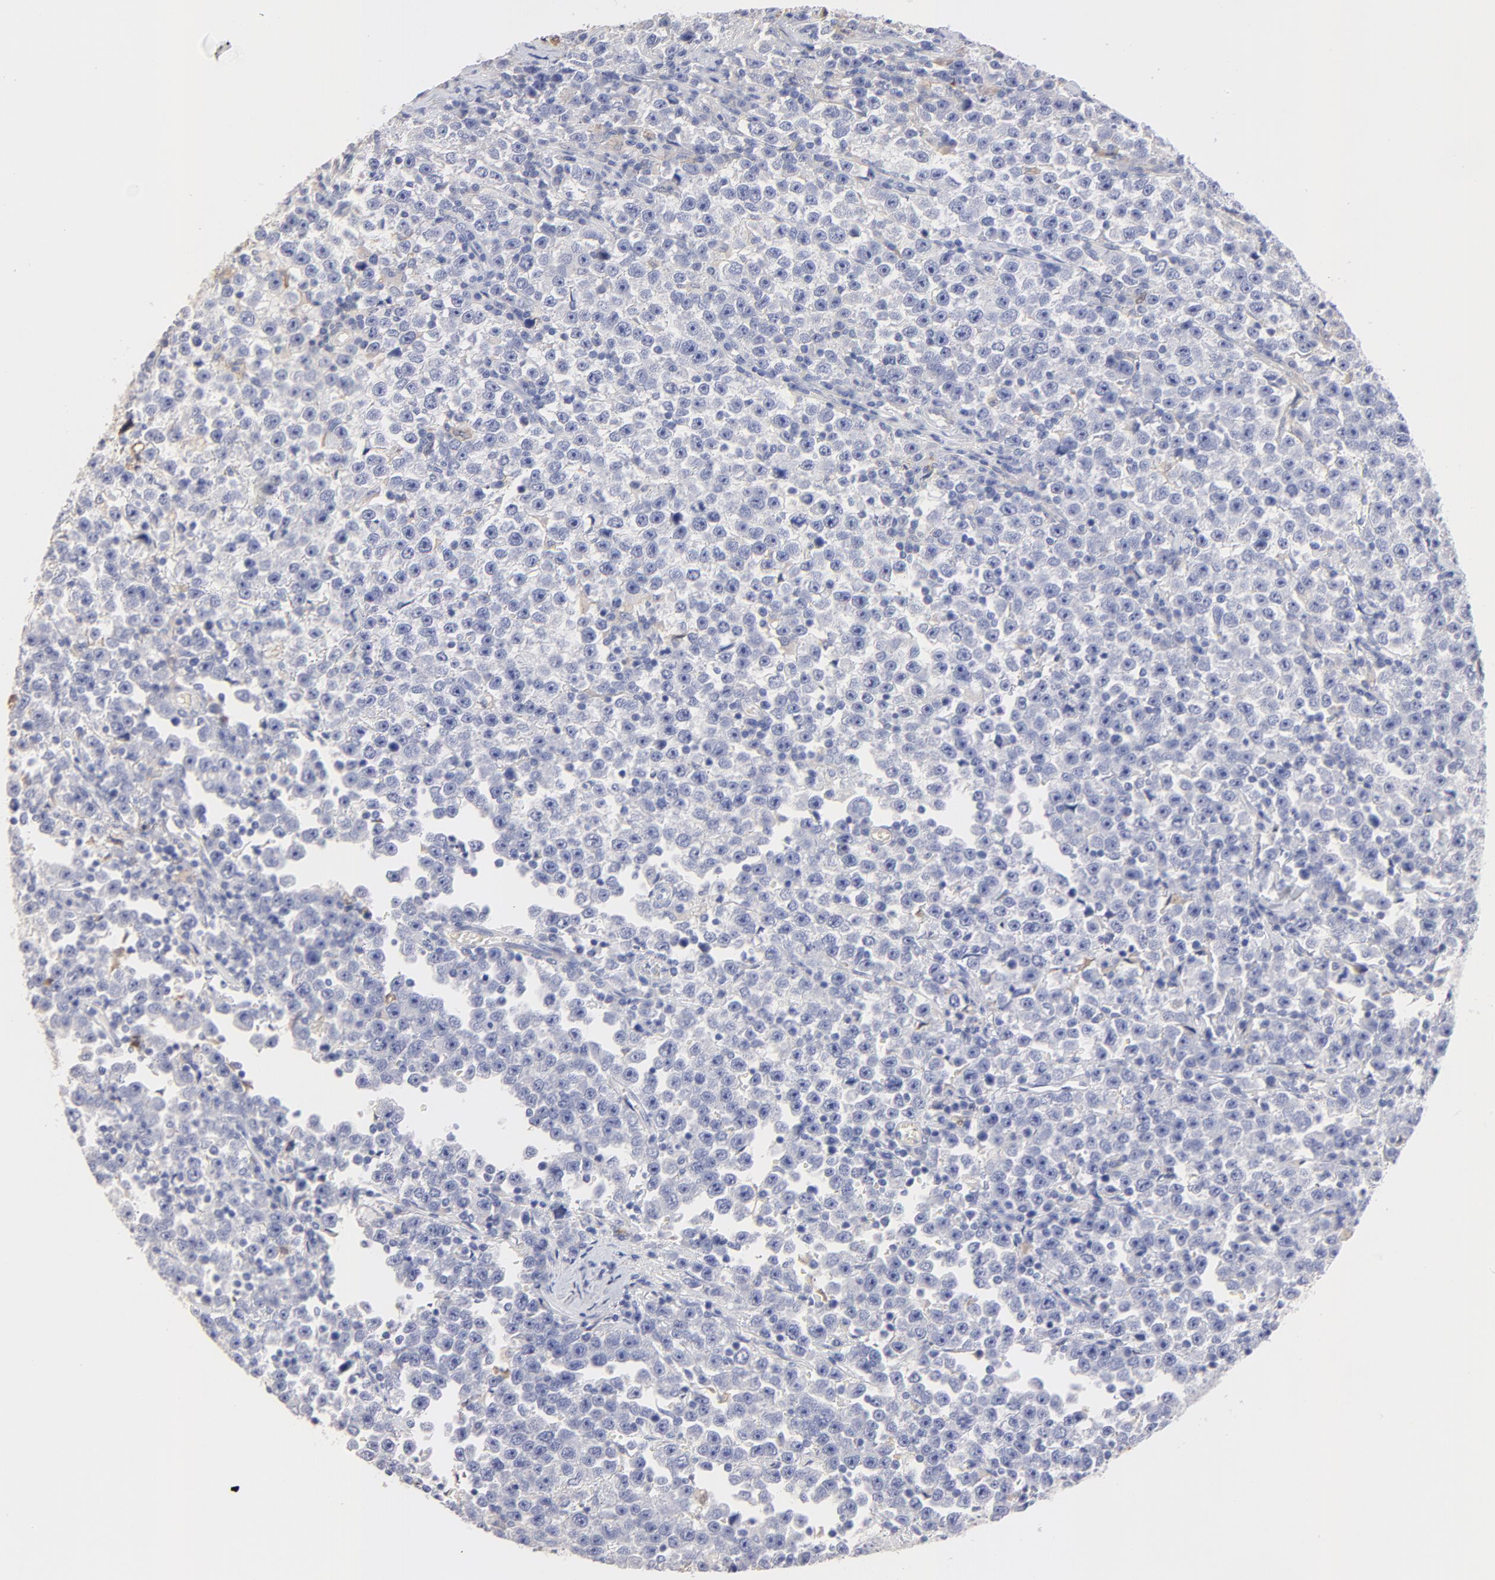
{"staining": {"intensity": "negative", "quantity": "none", "location": "none"}, "tissue": "testis cancer", "cell_type": "Tumor cells", "image_type": "cancer", "snomed": [{"axis": "morphology", "description": "Seminoma, NOS"}, {"axis": "topography", "description": "Testis"}], "caption": "Immunohistochemistry image of human testis cancer (seminoma) stained for a protein (brown), which displays no positivity in tumor cells.", "gene": "SMARCA1", "patient": {"sex": "male", "age": 43}}